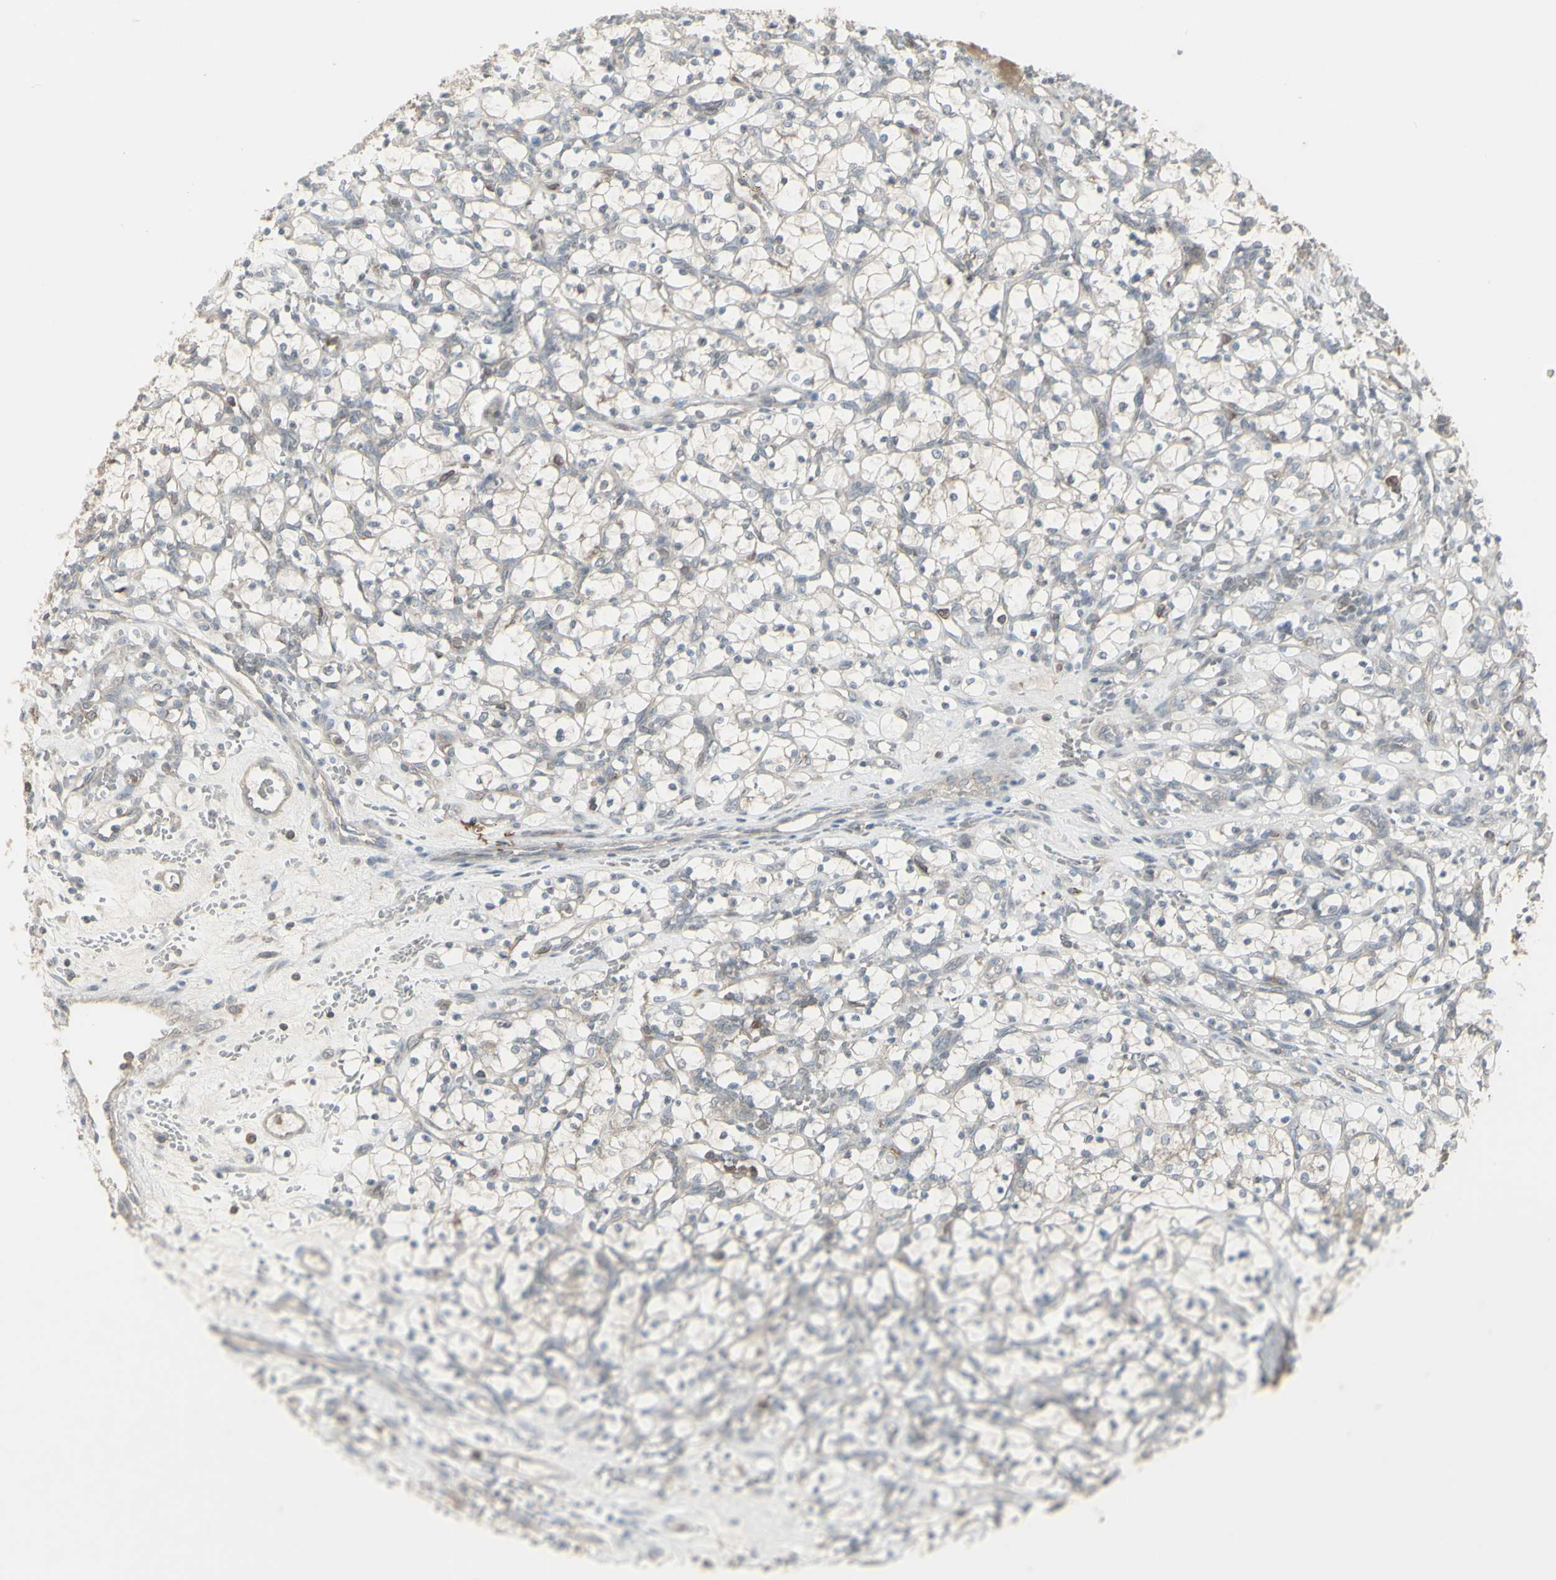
{"staining": {"intensity": "negative", "quantity": "none", "location": "none"}, "tissue": "renal cancer", "cell_type": "Tumor cells", "image_type": "cancer", "snomed": [{"axis": "morphology", "description": "Adenocarcinoma, NOS"}, {"axis": "topography", "description": "Kidney"}], "caption": "Protein analysis of adenocarcinoma (renal) reveals no significant expression in tumor cells.", "gene": "CSK", "patient": {"sex": "female", "age": 69}}